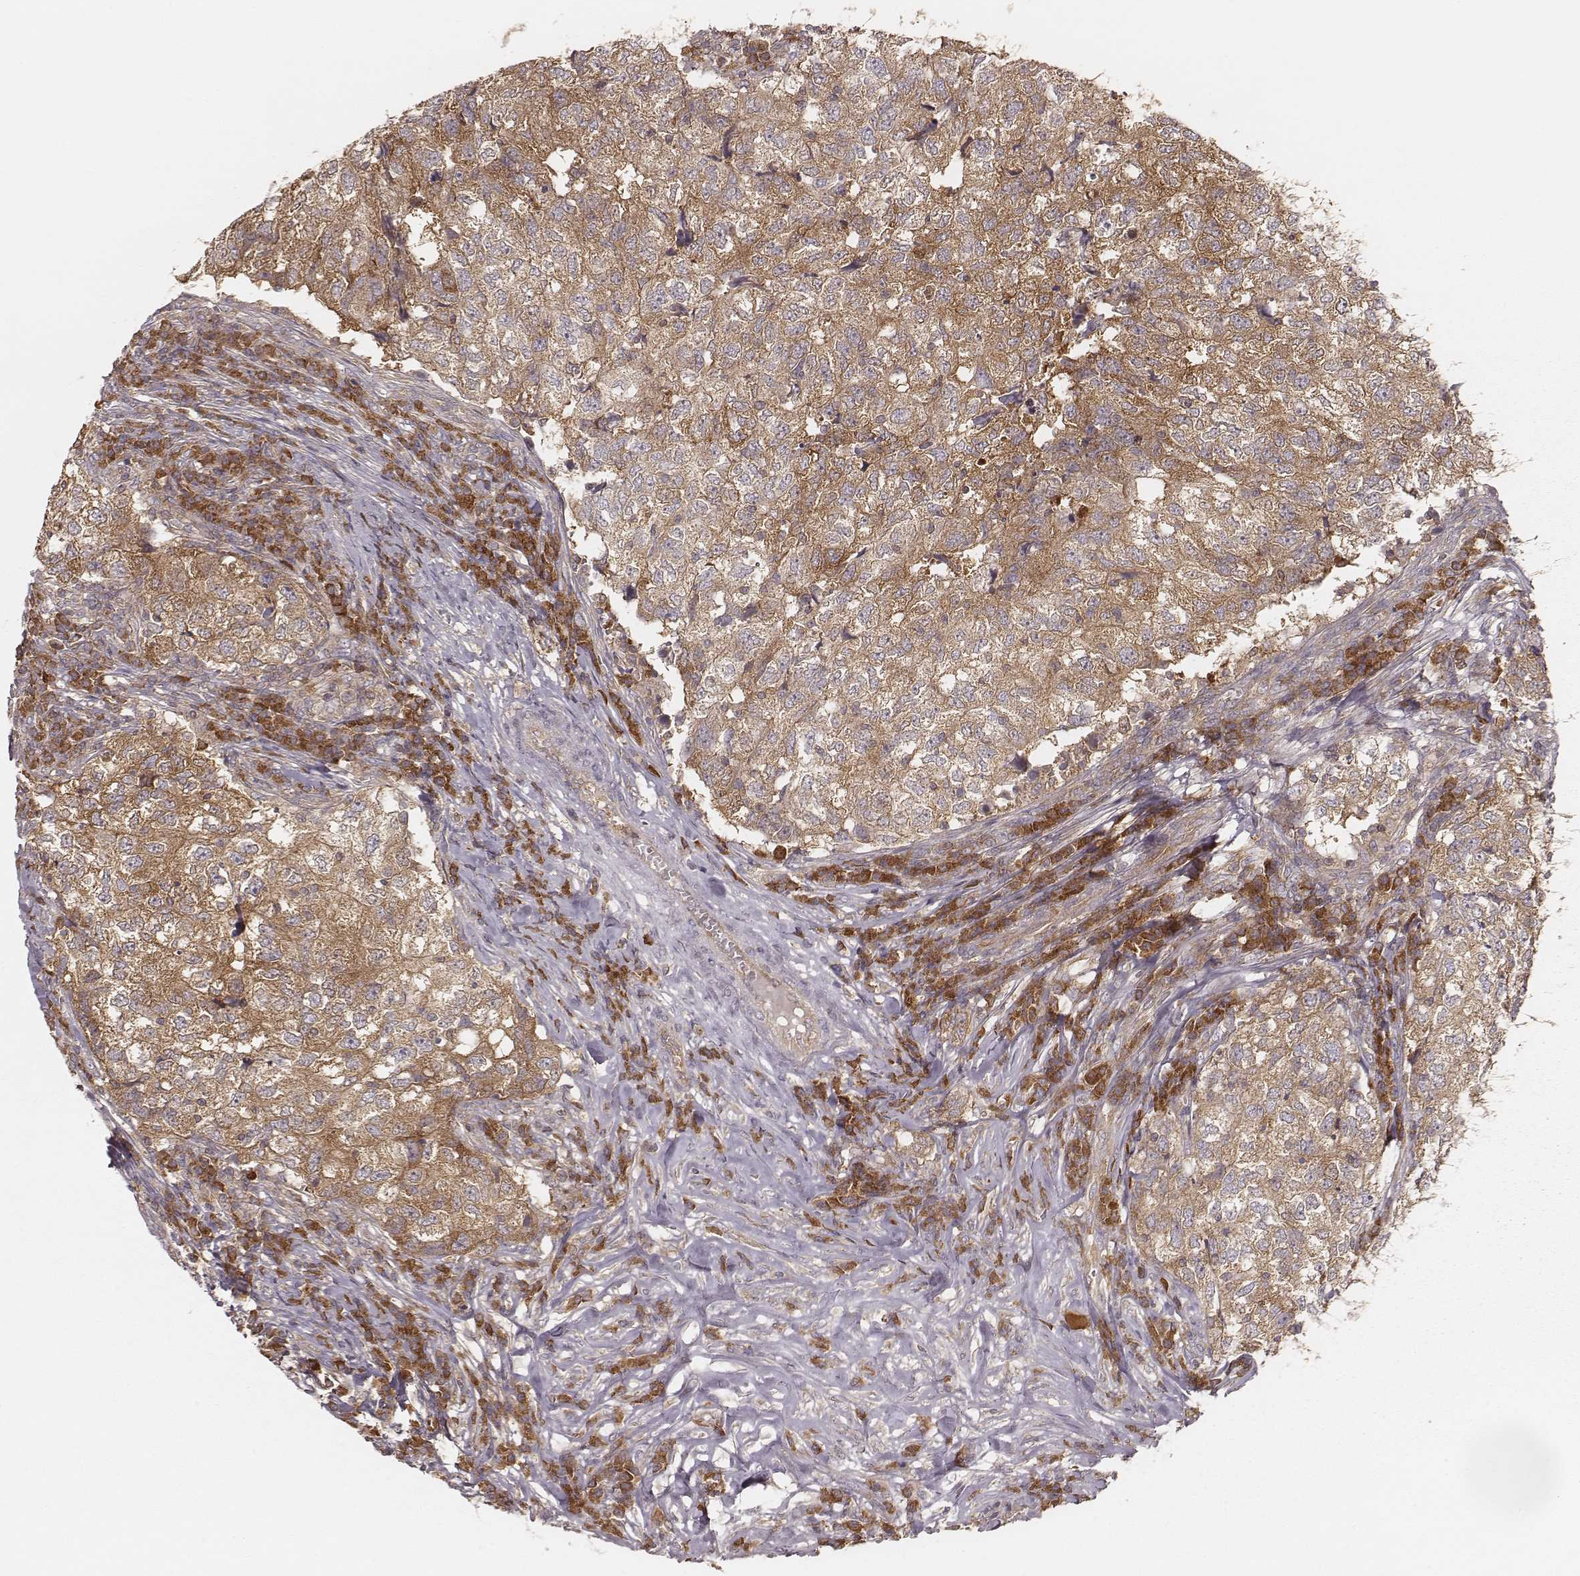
{"staining": {"intensity": "moderate", "quantity": ">75%", "location": "cytoplasmic/membranous"}, "tissue": "breast cancer", "cell_type": "Tumor cells", "image_type": "cancer", "snomed": [{"axis": "morphology", "description": "Duct carcinoma"}, {"axis": "topography", "description": "Breast"}], "caption": "Immunohistochemistry (DAB) staining of human breast cancer shows moderate cytoplasmic/membranous protein expression in approximately >75% of tumor cells.", "gene": "CARS1", "patient": {"sex": "female", "age": 30}}